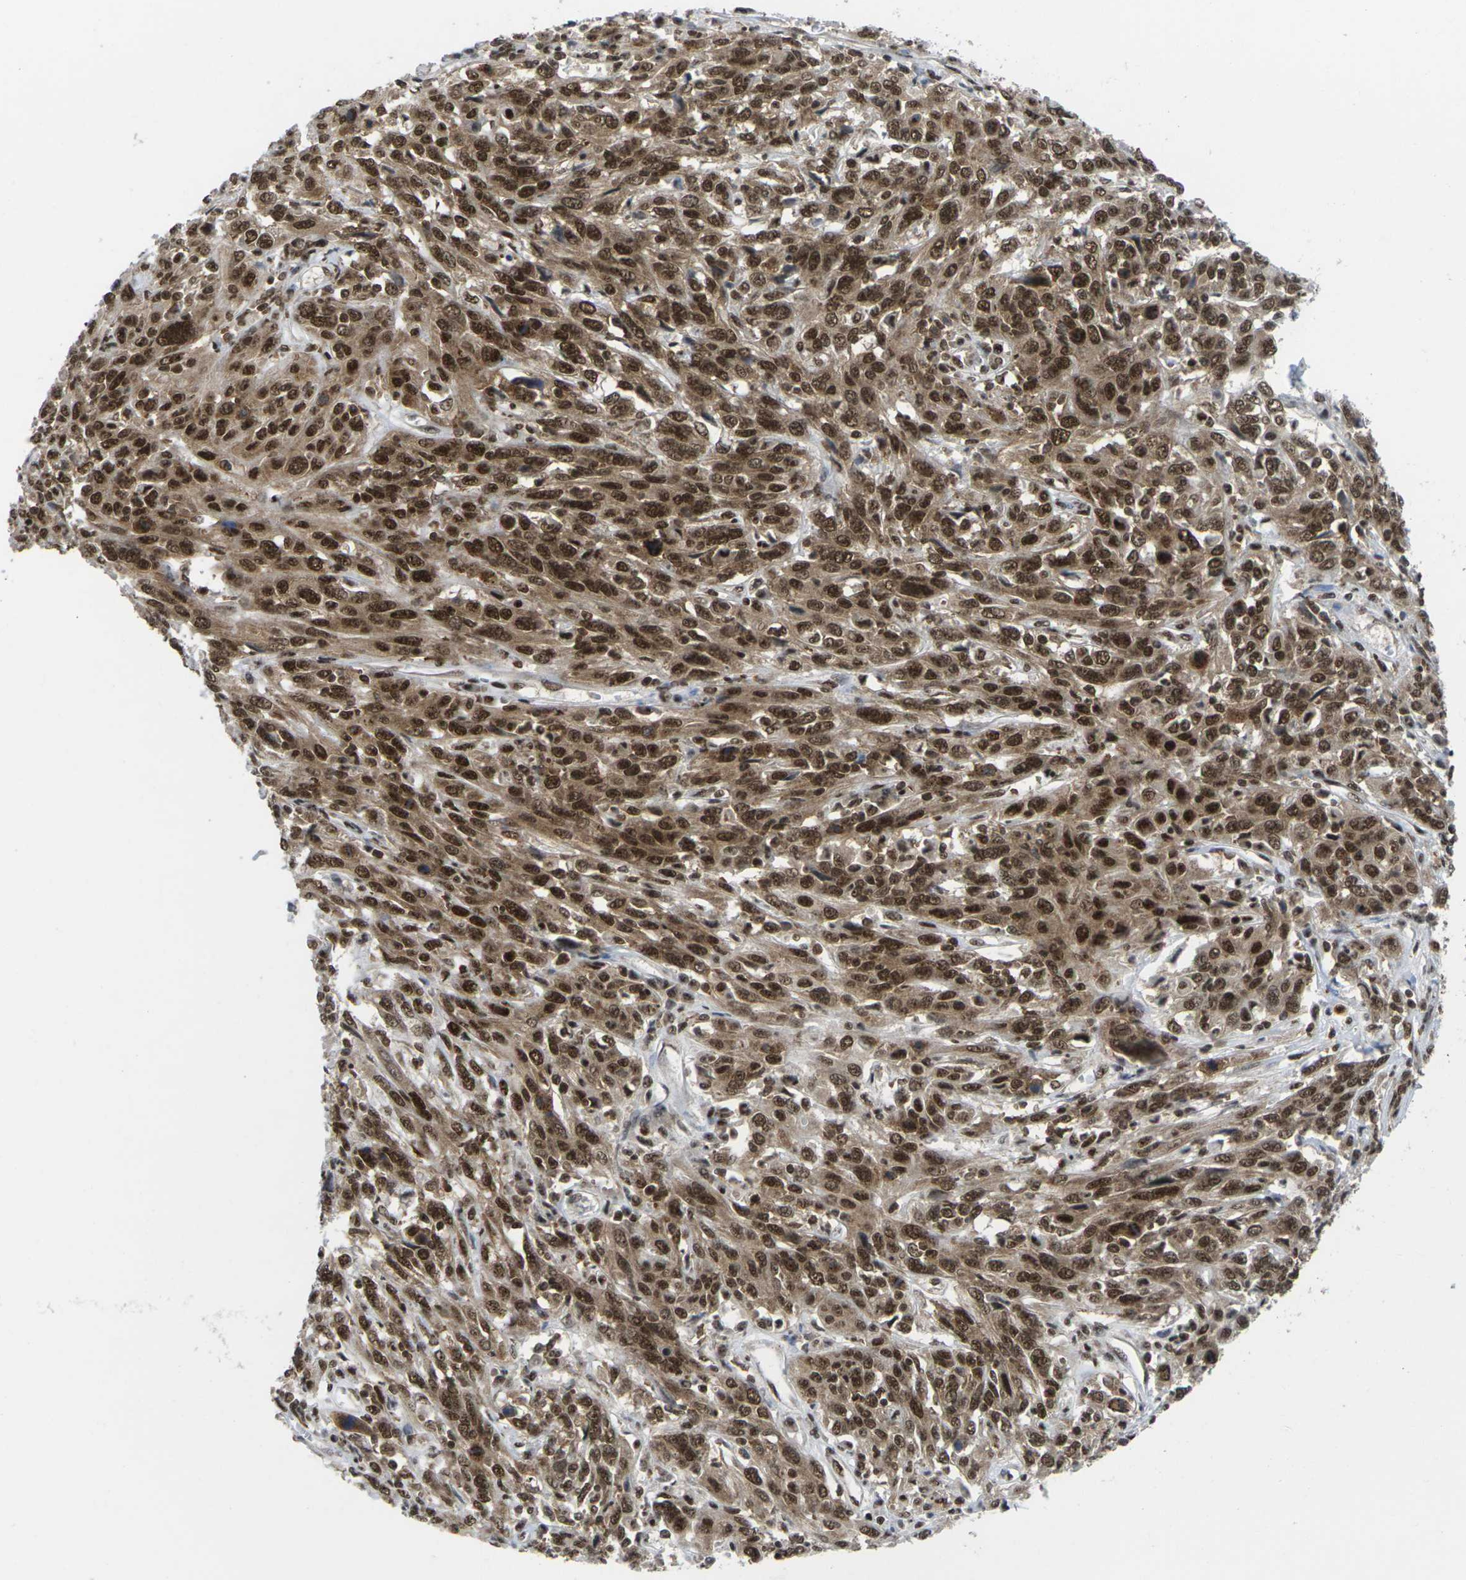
{"staining": {"intensity": "strong", "quantity": ">75%", "location": "cytoplasmic/membranous,nuclear"}, "tissue": "cervical cancer", "cell_type": "Tumor cells", "image_type": "cancer", "snomed": [{"axis": "morphology", "description": "Squamous cell carcinoma, NOS"}, {"axis": "topography", "description": "Cervix"}], "caption": "Protein staining of cervical cancer tissue displays strong cytoplasmic/membranous and nuclear staining in about >75% of tumor cells.", "gene": "MAGOH", "patient": {"sex": "female", "age": 46}}